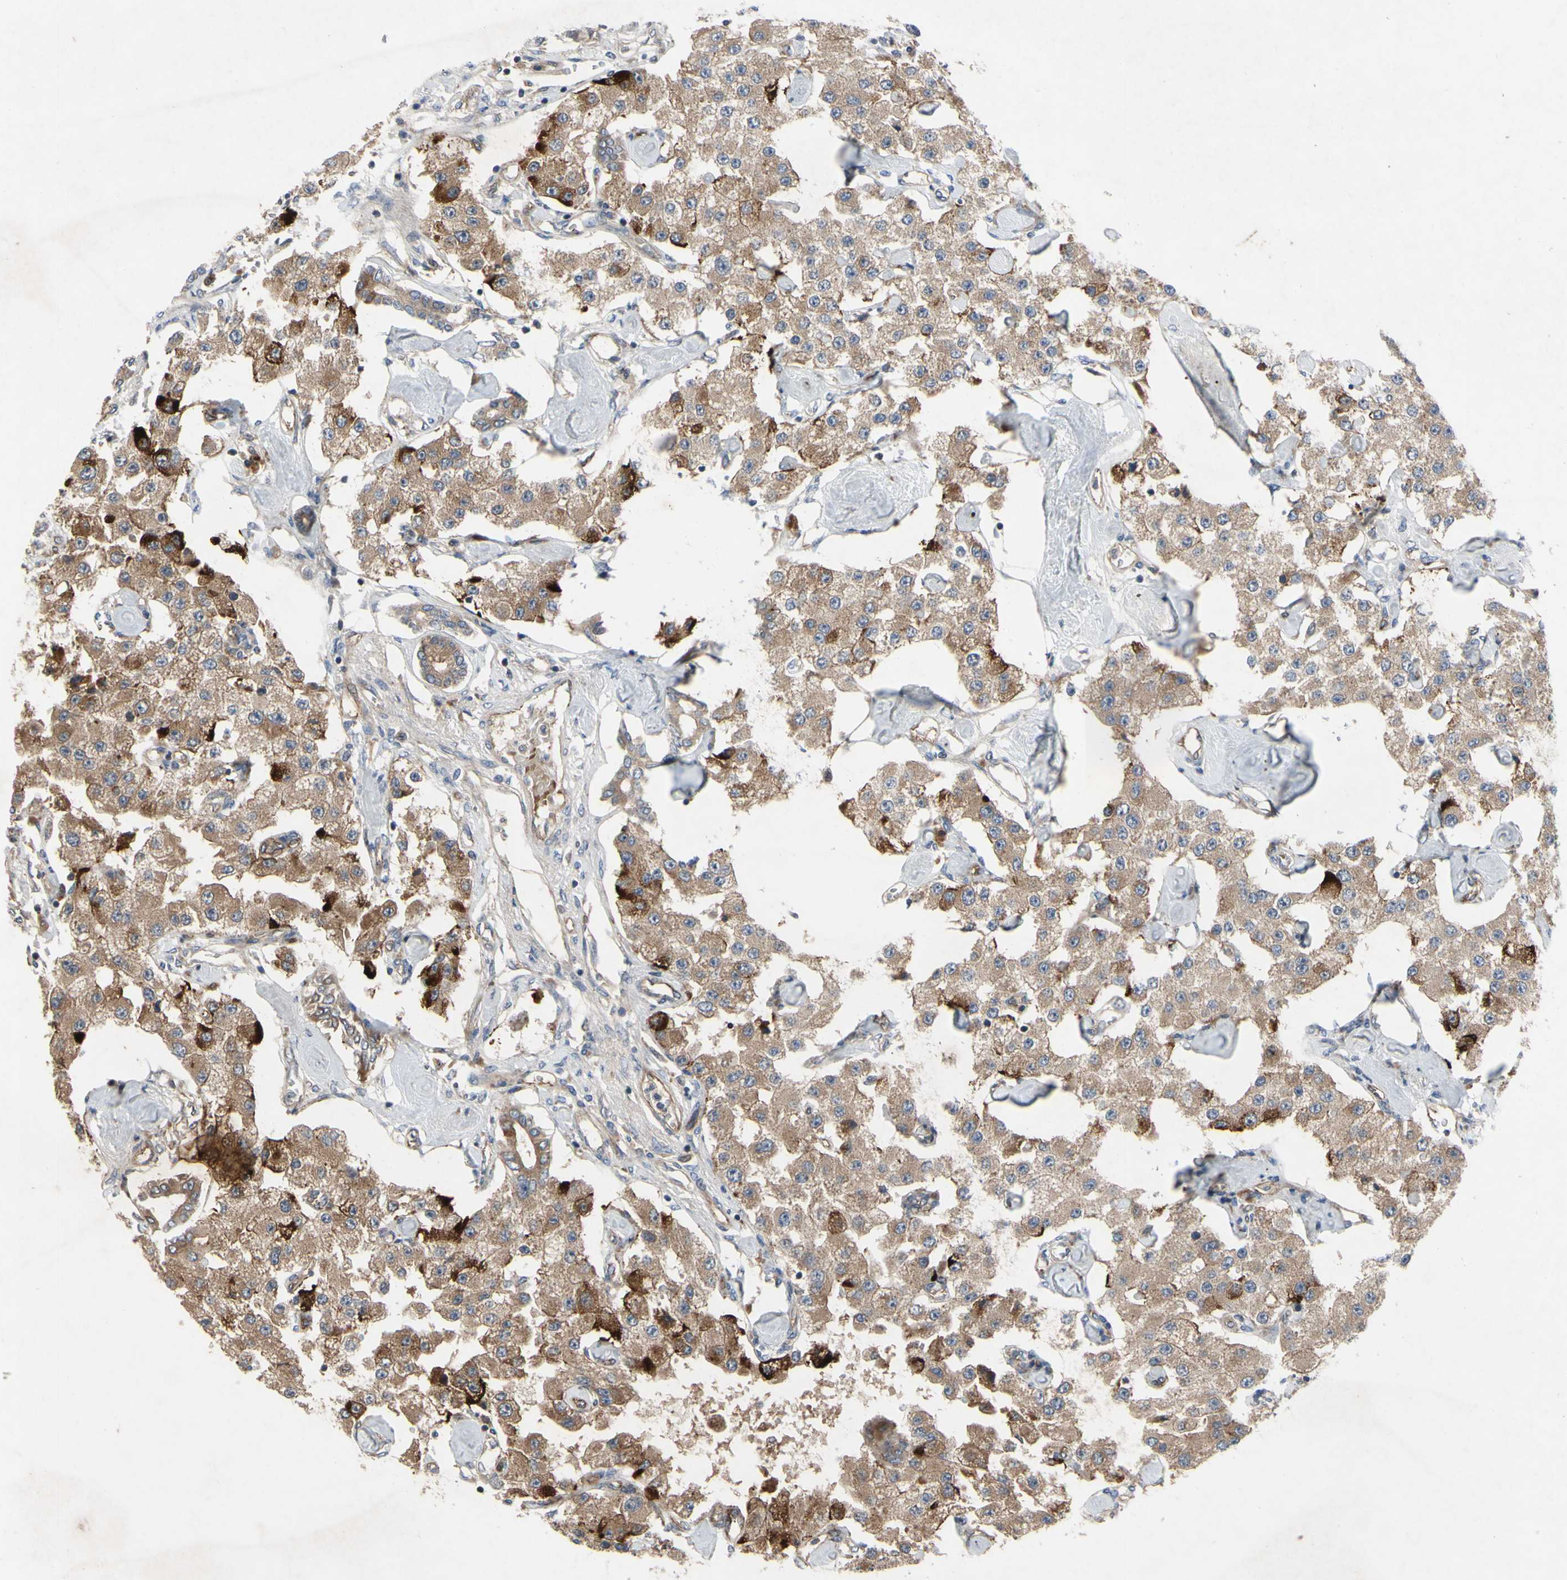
{"staining": {"intensity": "moderate", "quantity": ">75%", "location": "cytoplasmic/membranous"}, "tissue": "carcinoid", "cell_type": "Tumor cells", "image_type": "cancer", "snomed": [{"axis": "morphology", "description": "Carcinoid, malignant, NOS"}, {"axis": "topography", "description": "Pancreas"}], "caption": "A brown stain highlights moderate cytoplasmic/membranous expression of a protein in carcinoid tumor cells.", "gene": "XIAP", "patient": {"sex": "male", "age": 41}}